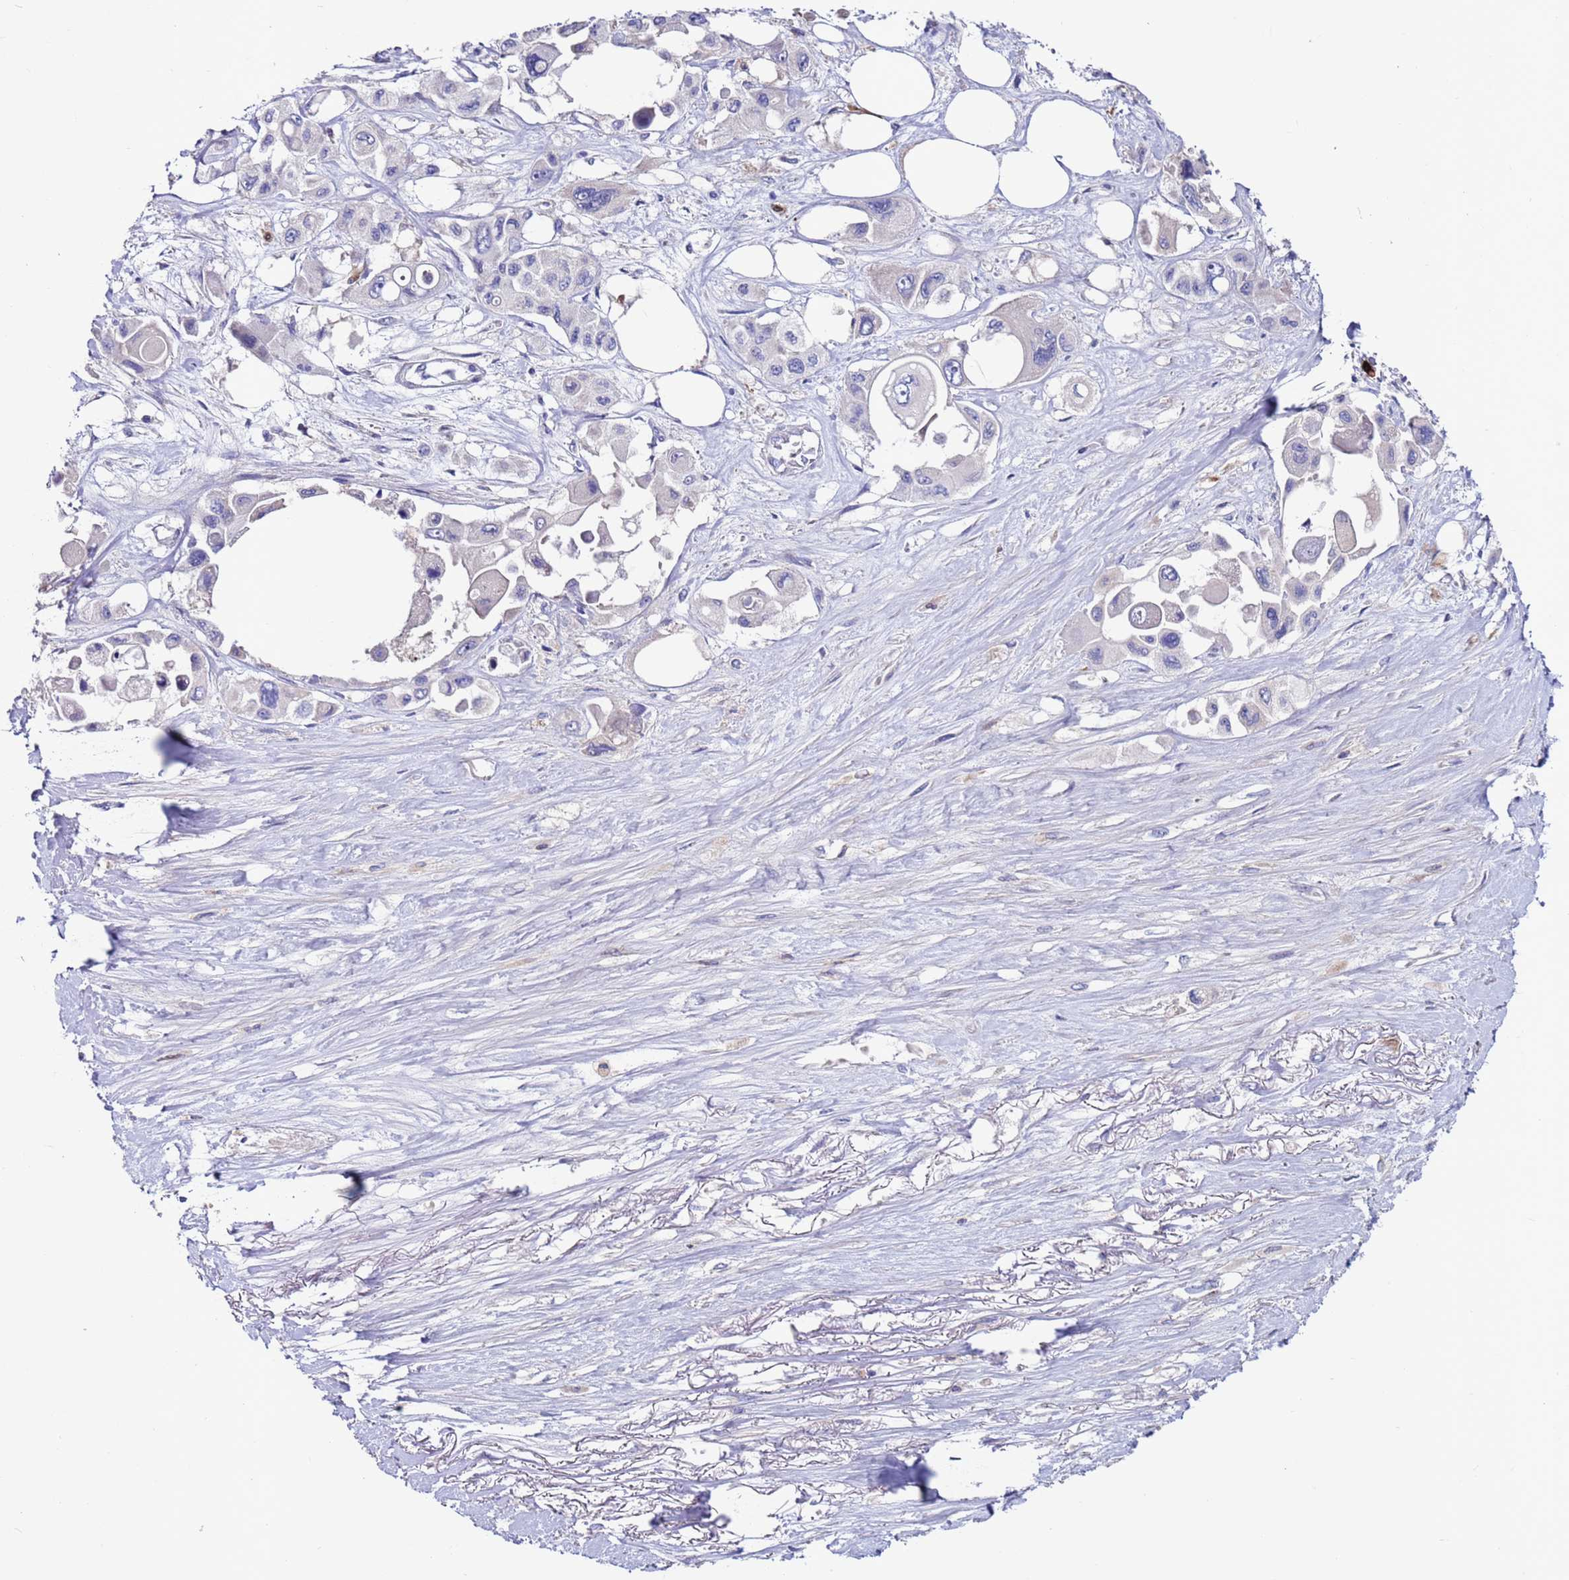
{"staining": {"intensity": "negative", "quantity": "none", "location": "none"}, "tissue": "pancreatic cancer", "cell_type": "Tumor cells", "image_type": "cancer", "snomed": [{"axis": "morphology", "description": "Adenocarcinoma, NOS"}, {"axis": "topography", "description": "Pancreas"}], "caption": "Tumor cells are negative for protein expression in human adenocarcinoma (pancreatic).", "gene": "GREB1L", "patient": {"sex": "male", "age": 92}}